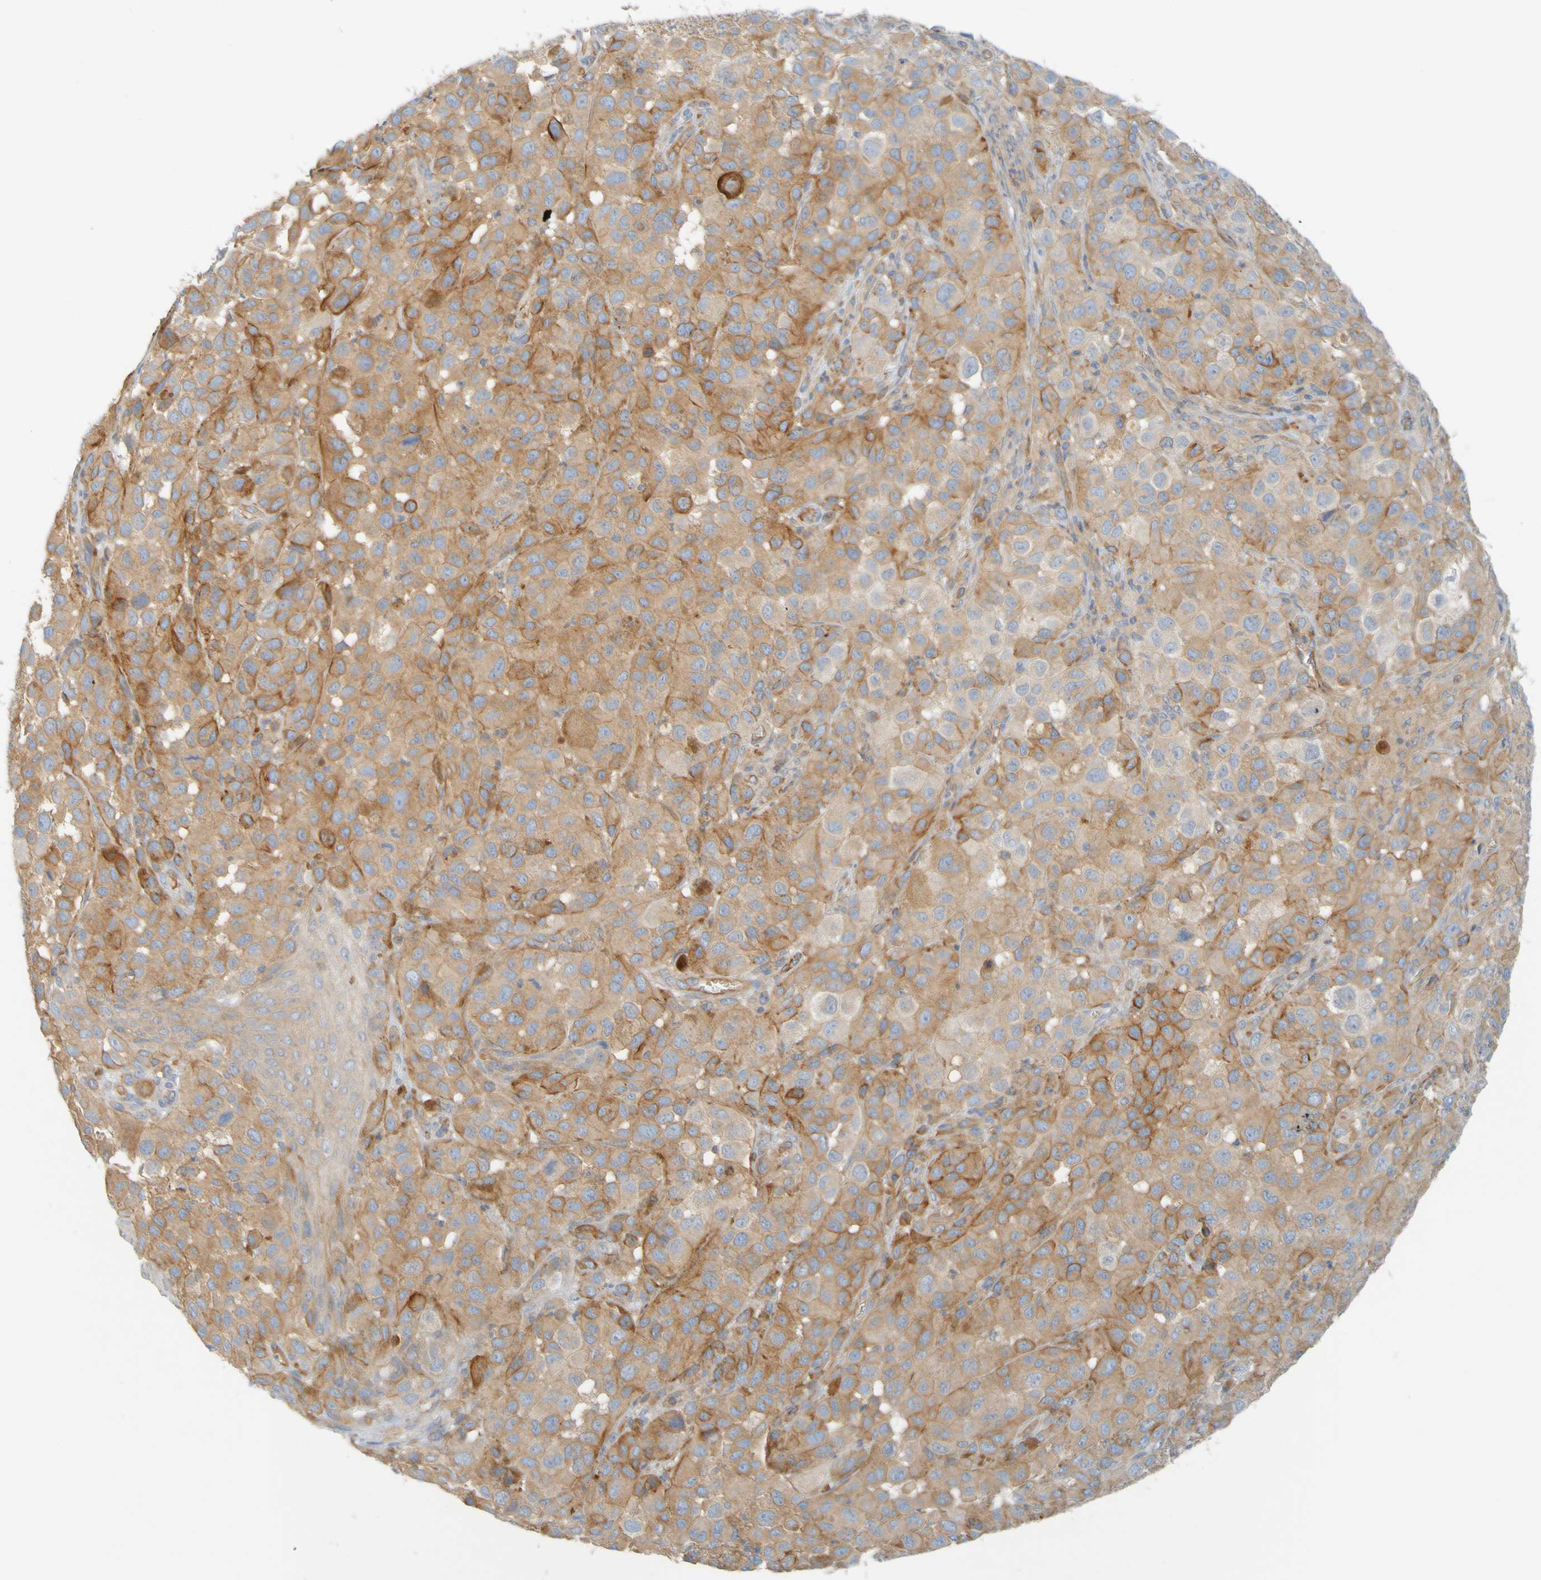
{"staining": {"intensity": "moderate", "quantity": ">75%", "location": "cytoplasmic/membranous"}, "tissue": "melanoma", "cell_type": "Tumor cells", "image_type": "cancer", "snomed": [{"axis": "morphology", "description": "Malignant melanoma, NOS"}, {"axis": "topography", "description": "Skin"}], "caption": "This micrograph displays immunohistochemistry (IHC) staining of melanoma, with medium moderate cytoplasmic/membranous staining in approximately >75% of tumor cells.", "gene": "APPL1", "patient": {"sex": "male", "age": 96}}